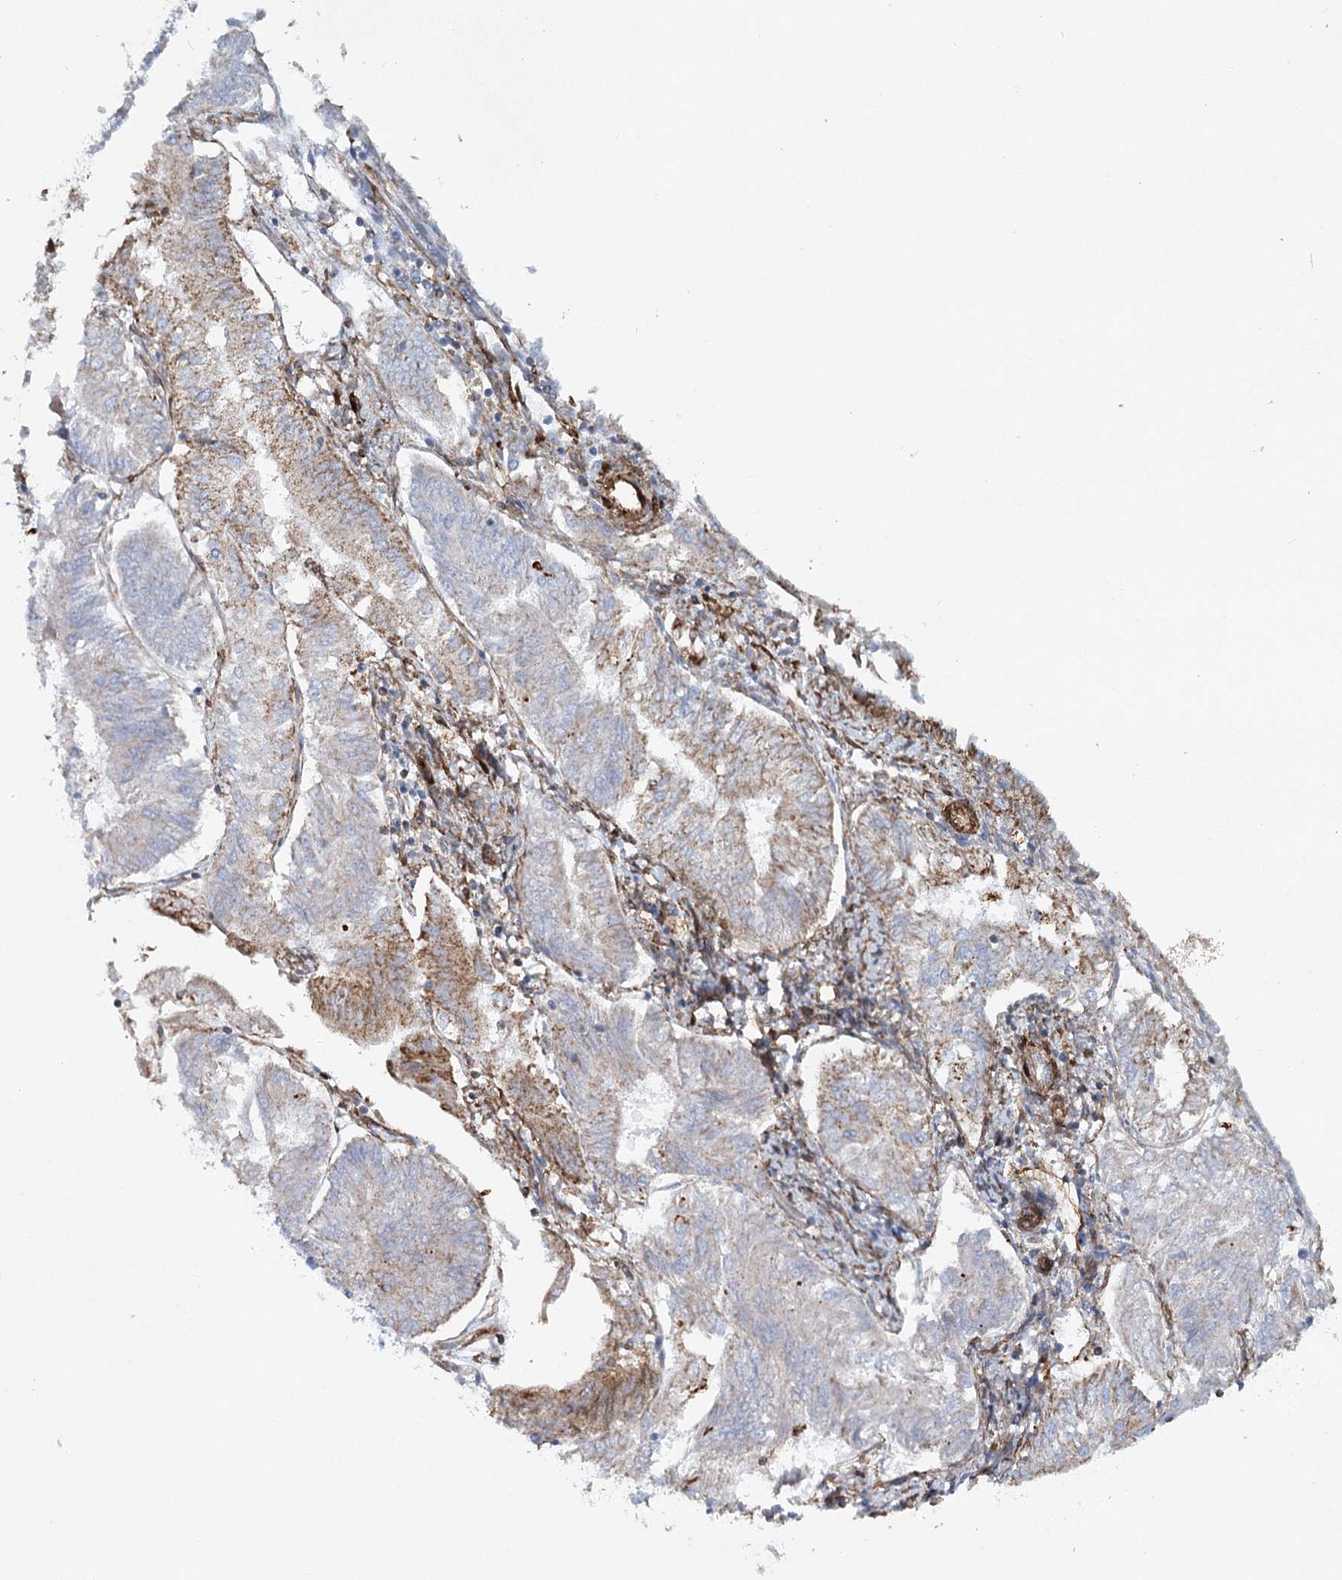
{"staining": {"intensity": "moderate", "quantity": "<25%", "location": "cytoplasmic/membranous"}, "tissue": "endometrial cancer", "cell_type": "Tumor cells", "image_type": "cancer", "snomed": [{"axis": "morphology", "description": "Adenocarcinoma, NOS"}, {"axis": "topography", "description": "Endometrium"}], "caption": "Tumor cells display moderate cytoplasmic/membranous positivity in approximately <25% of cells in endometrial adenocarcinoma.", "gene": "TMEM164", "patient": {"sex": "female", "age": 58}}